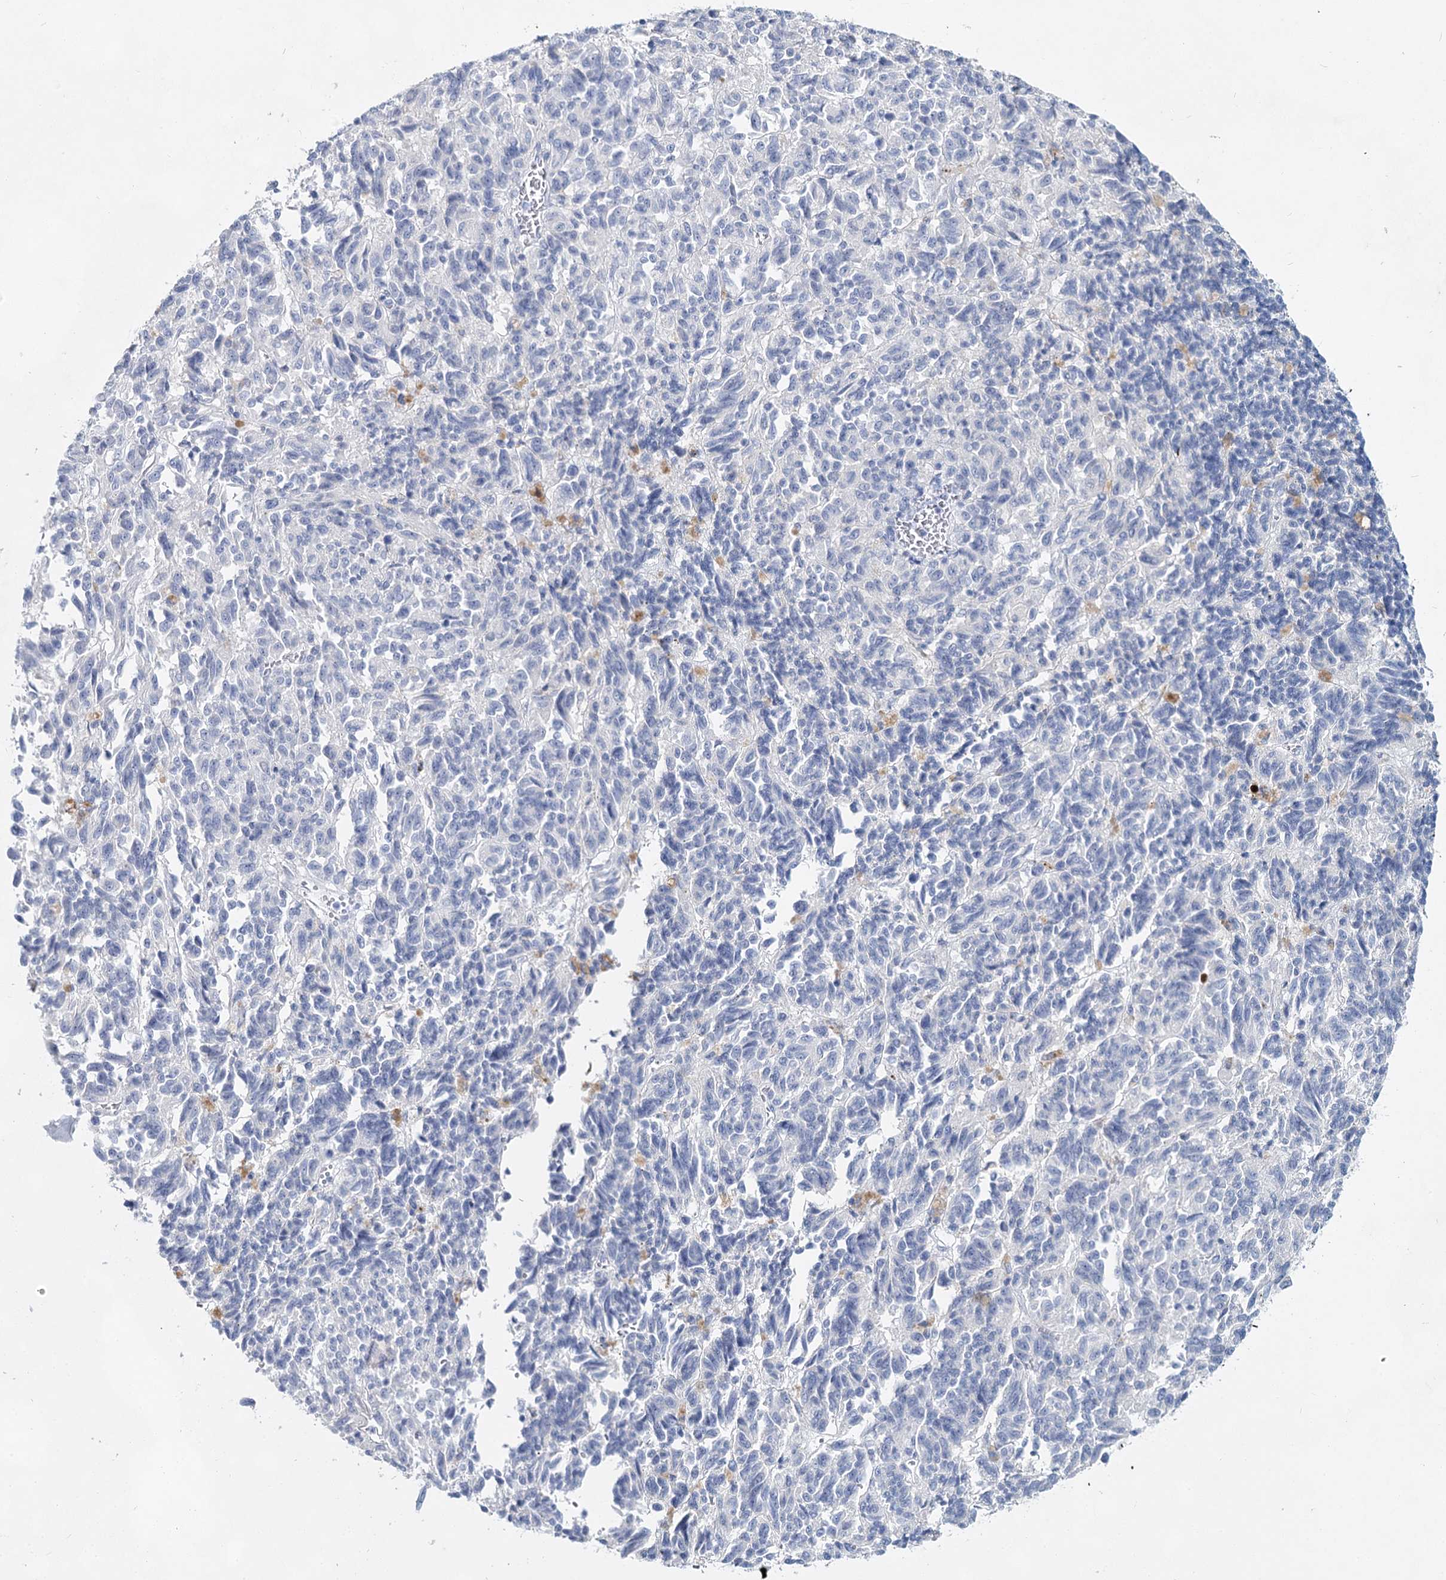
{"staining": {"intensity": "negative", "quantity": "none", "location": "none"}, "tissue": "melanoma", "cell_type": "Tumor cells", "image_type": "cancer", "snomed": [{"axis": "morphology", "description": "Malignant melanoma, Metastatic site"}, {"axis": "topography", "description": "Lung"}], "caption": "Tumor cells are negative for protein expression in human malignant melanoma (metastatic site).", "gene": "SLC17A2", "patient": {"sex": "male", "age": 64}}